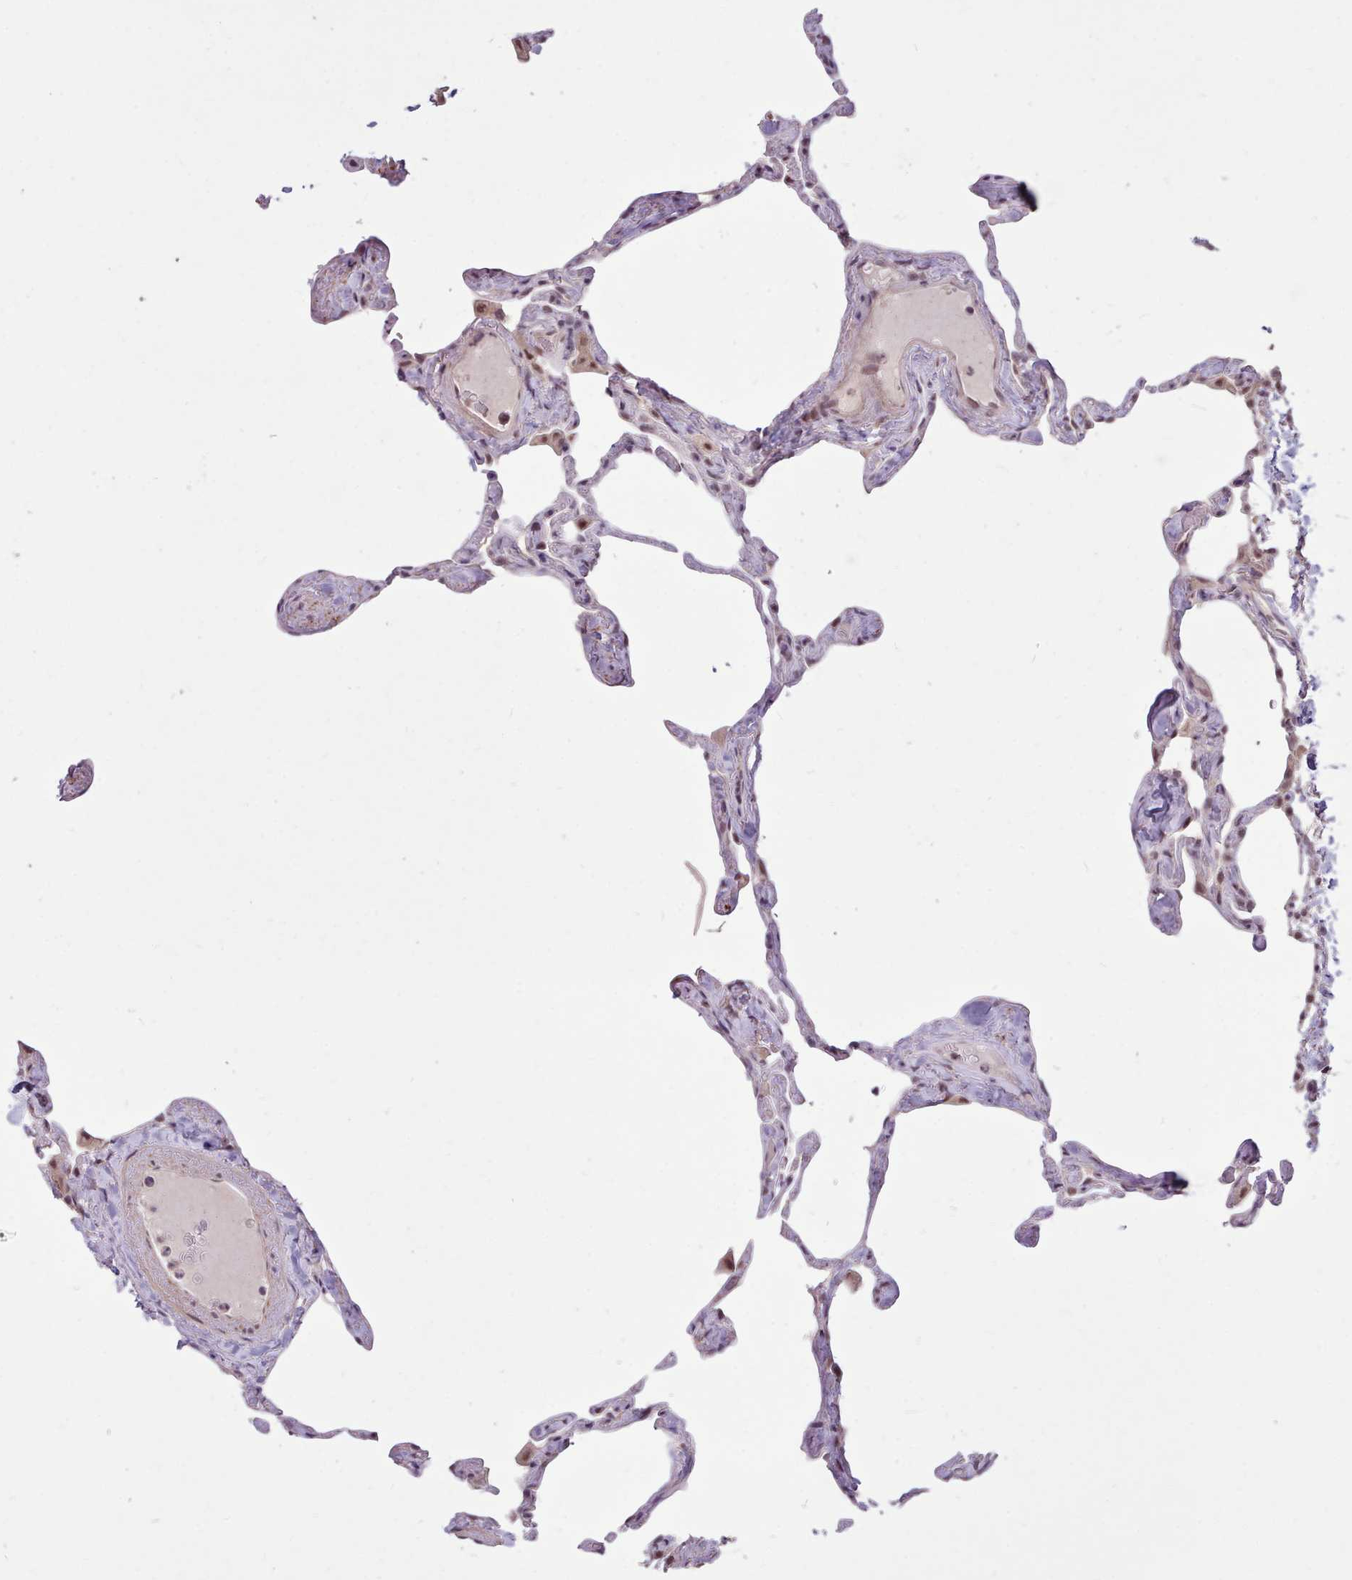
{"staining": {"intensity": "weak", "quantity": "25%-75%", "location": "nuclear"}, "tissue": "lung", "cell_type": "Alveolar cells", "image_type": "normal", "snomed": [{"axis": "morphology", "description": "Normal tissue, NOS"}, {"axis": "topography", "description": "Lung"}], "caption": "The image shows immunohistochemical staining of normal lung. There is weak nuclear positivity is identified in about 25%-75% of alveolar cells.", "gene": "ZNF607", "patient": {"sex": "male", "age": 65}}